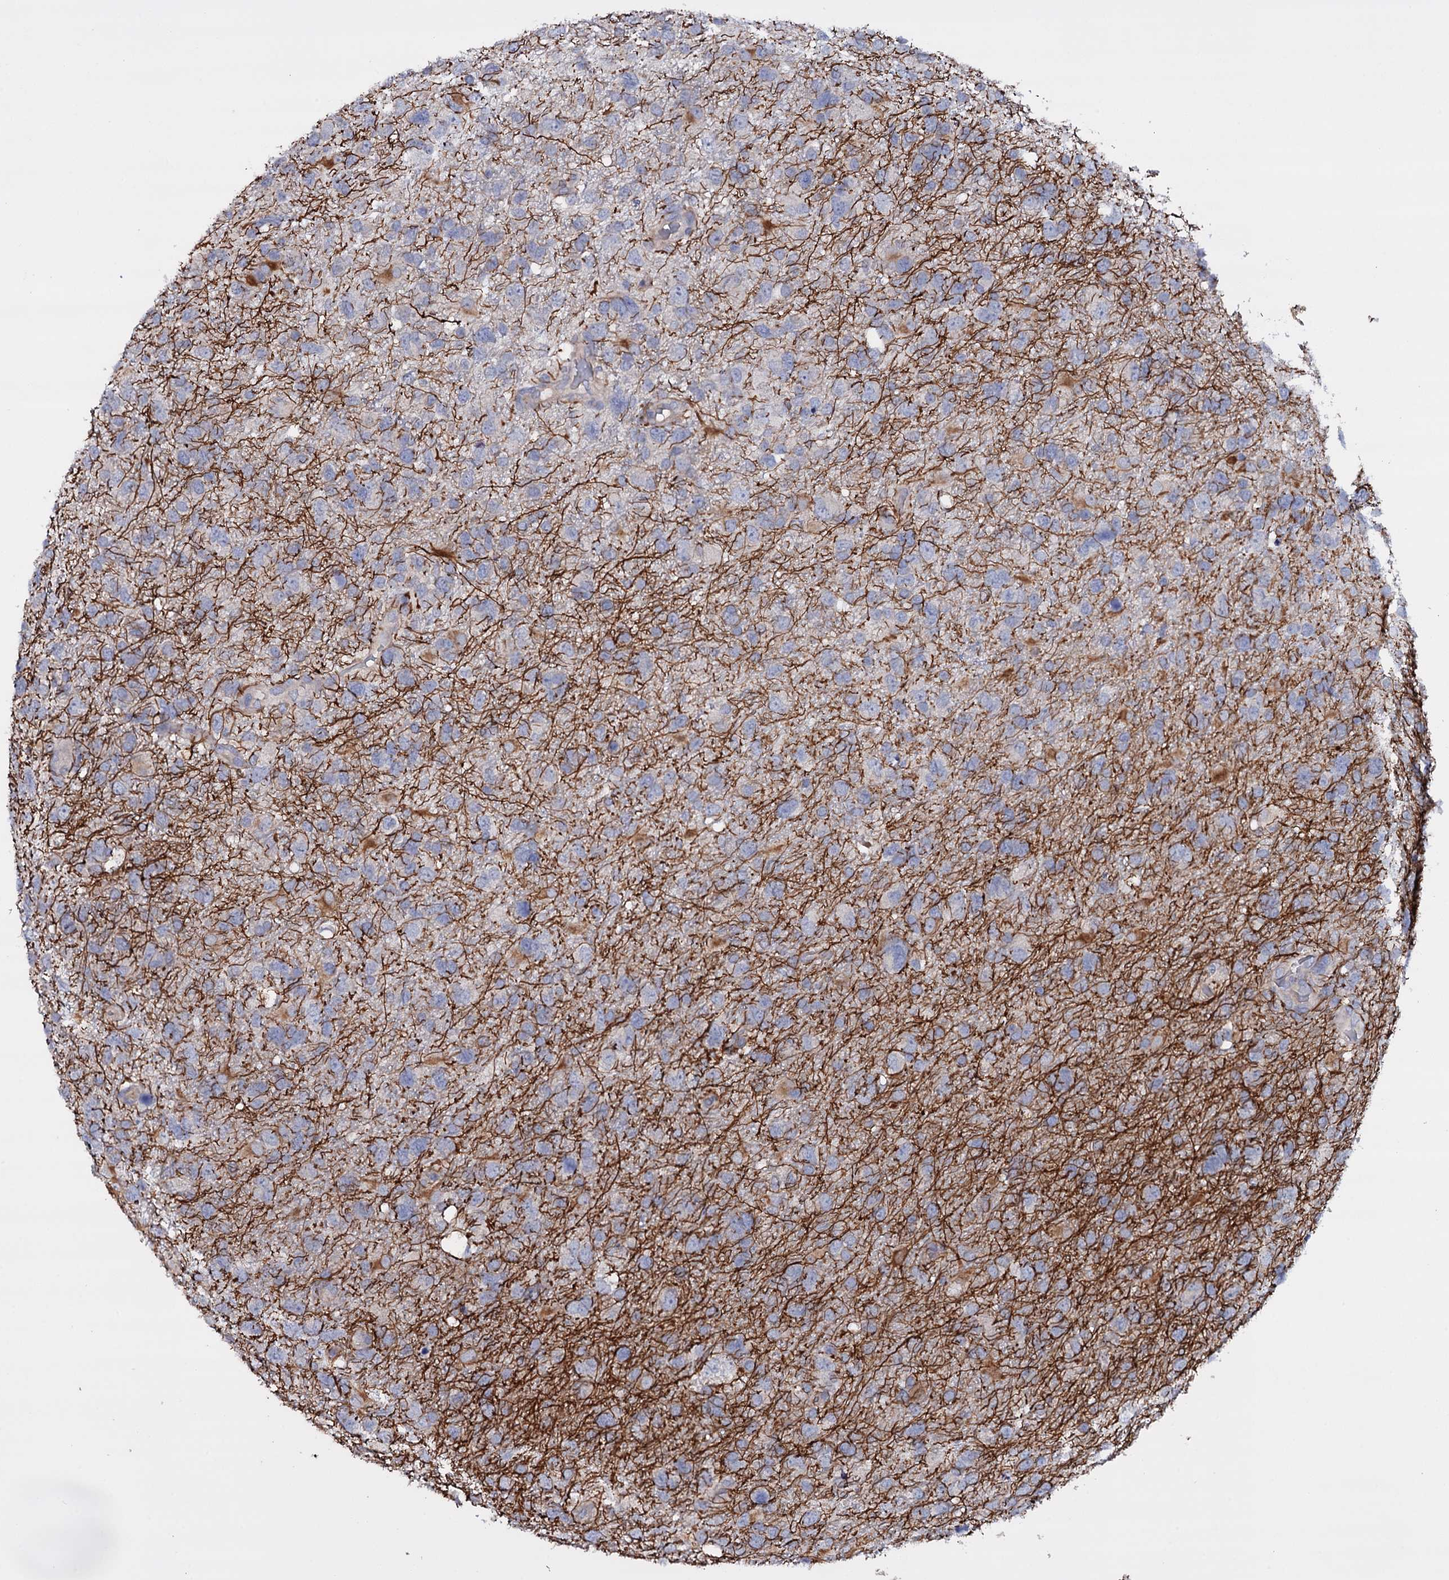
{"staining": {"intensity": "negative", "quantity": "none", "location": "none"}, "tissue": "glioma", "cell_type": "Tumor cells", "image_type": "cancer", "snomed": [{"axis": "morphology", "description": "Glioma, malignant, High grade"}, {"axis": "topography", "description": "Brain"}], "caption": "This is an IHC histopathology image of malignant glioma (high-grade). There is no expression in tumor cells.", "gene": "BCL2L14", "patient": {"sex": "male", "age": 61}}